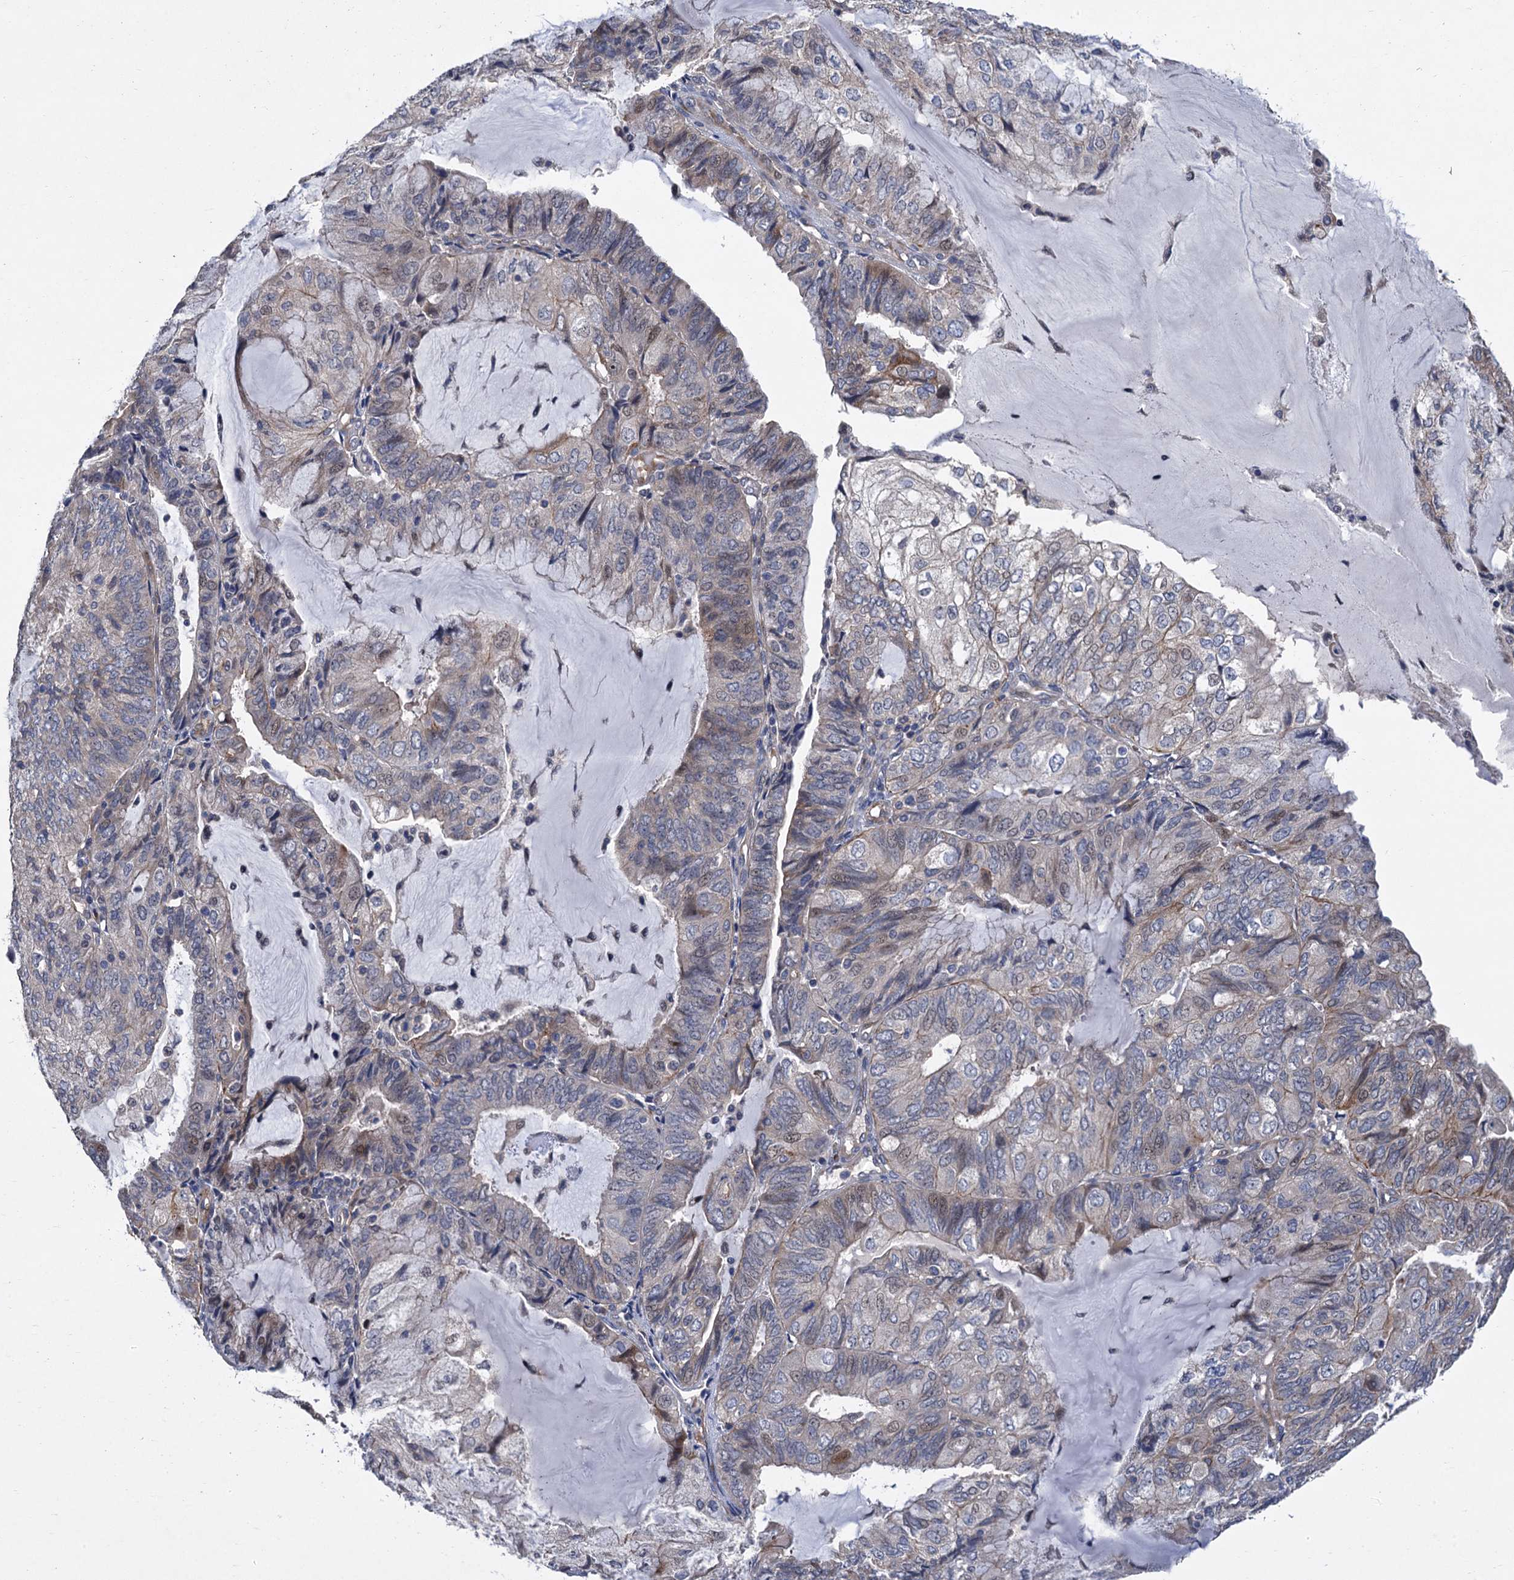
{"staining": {"intensity": "weak", "quantity": "<25%", "location": "nuclear"}, "tissue": "endometrial cancer", "cell_type": "Tumor cells", "image_type": "cancer", "snomed": [{"axis": "morphology", "description": "Adenocarcinoma, NOS"}, {"axis": "topography", "description": "Endometrium"}], "caption": "Tumor cells show no significant protein expression in endometrial cancer (adenocarcinoma).", "gene": "TRAF7", "patient": {"sex": "female", "age": 81}}